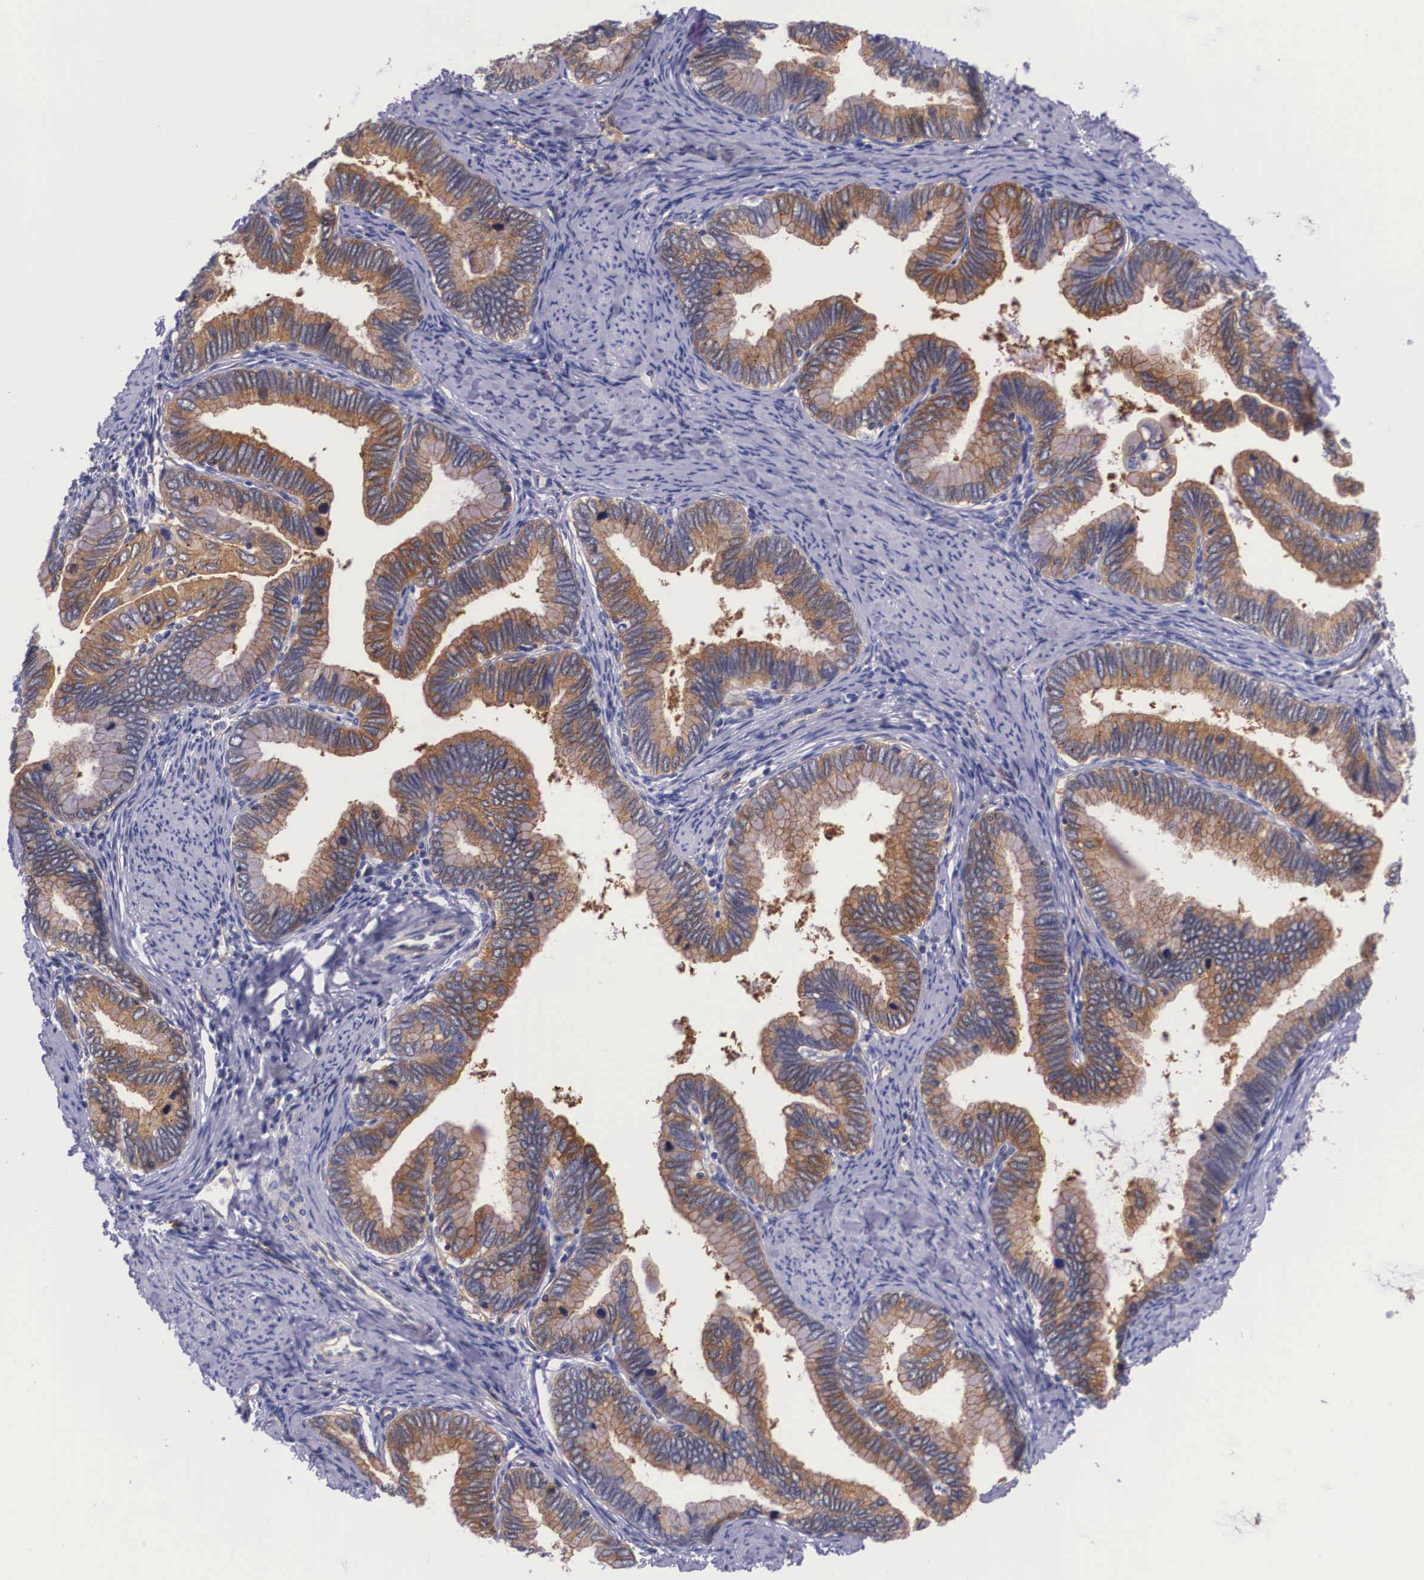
{"staining": {"intensity": "moderate", "quantity": "<25%", "location": "cytoplasmic/membranous"}, "tissue": "cervical cancer", "cell_type": "Tumor cells", "image_type": "cancer", "snomed": [{"axis": "morphology", "description": "Adenocarcinoma, NOS"}, {"axis": "topography", "description": "Cervix"}], "caption": "The image displays a brown stain indicating the presence of a protein in the cytoplasmic/membranous of tumor cells in cervical adenocarcinoma.", "gene": "BCAR1", "patient": {"sex": "female", "age": 49}}